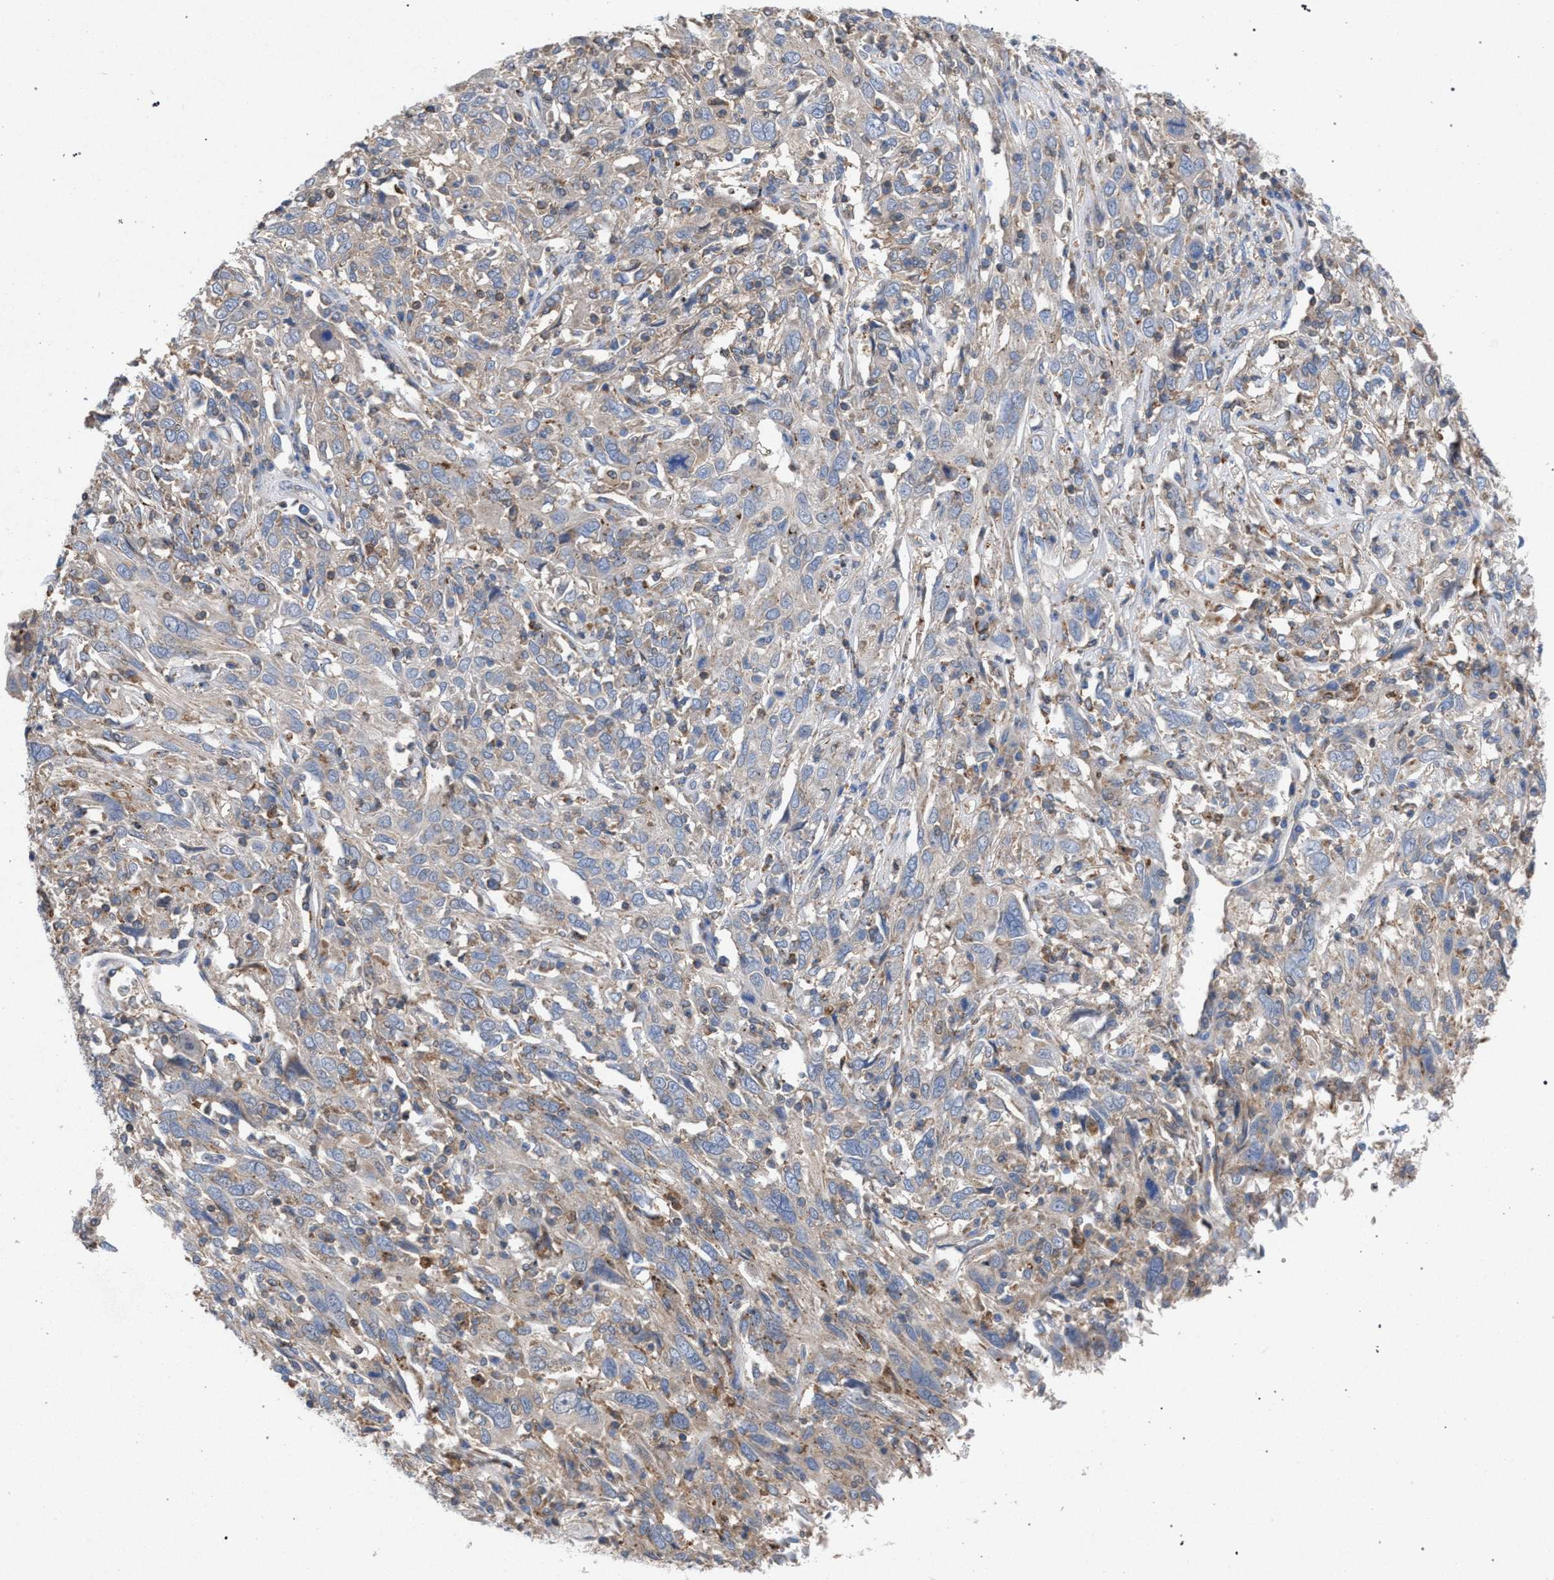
{"staining": {"intensity": "weak", "quantity": "<25%", "location": "cytoplasmic/membranous"}, "tissue": "cervical cancer", "cell_type": "Tumor cells", "image_type": "cancer", "snomed": [{"axis": "morphology", "description": "Squamous cell carcinoma, NOS"}, {"axis": "topography", "description": "Cervix"}], "caption": "DAB (3,3'-diaminobenzidine) immunohistochemical staining of cervical cancer (squamous cell carcinoma) reveals no significant expression in tumor cells.", "gene": "VPS13A", "patient": {"sex": "female", "age": 46}}